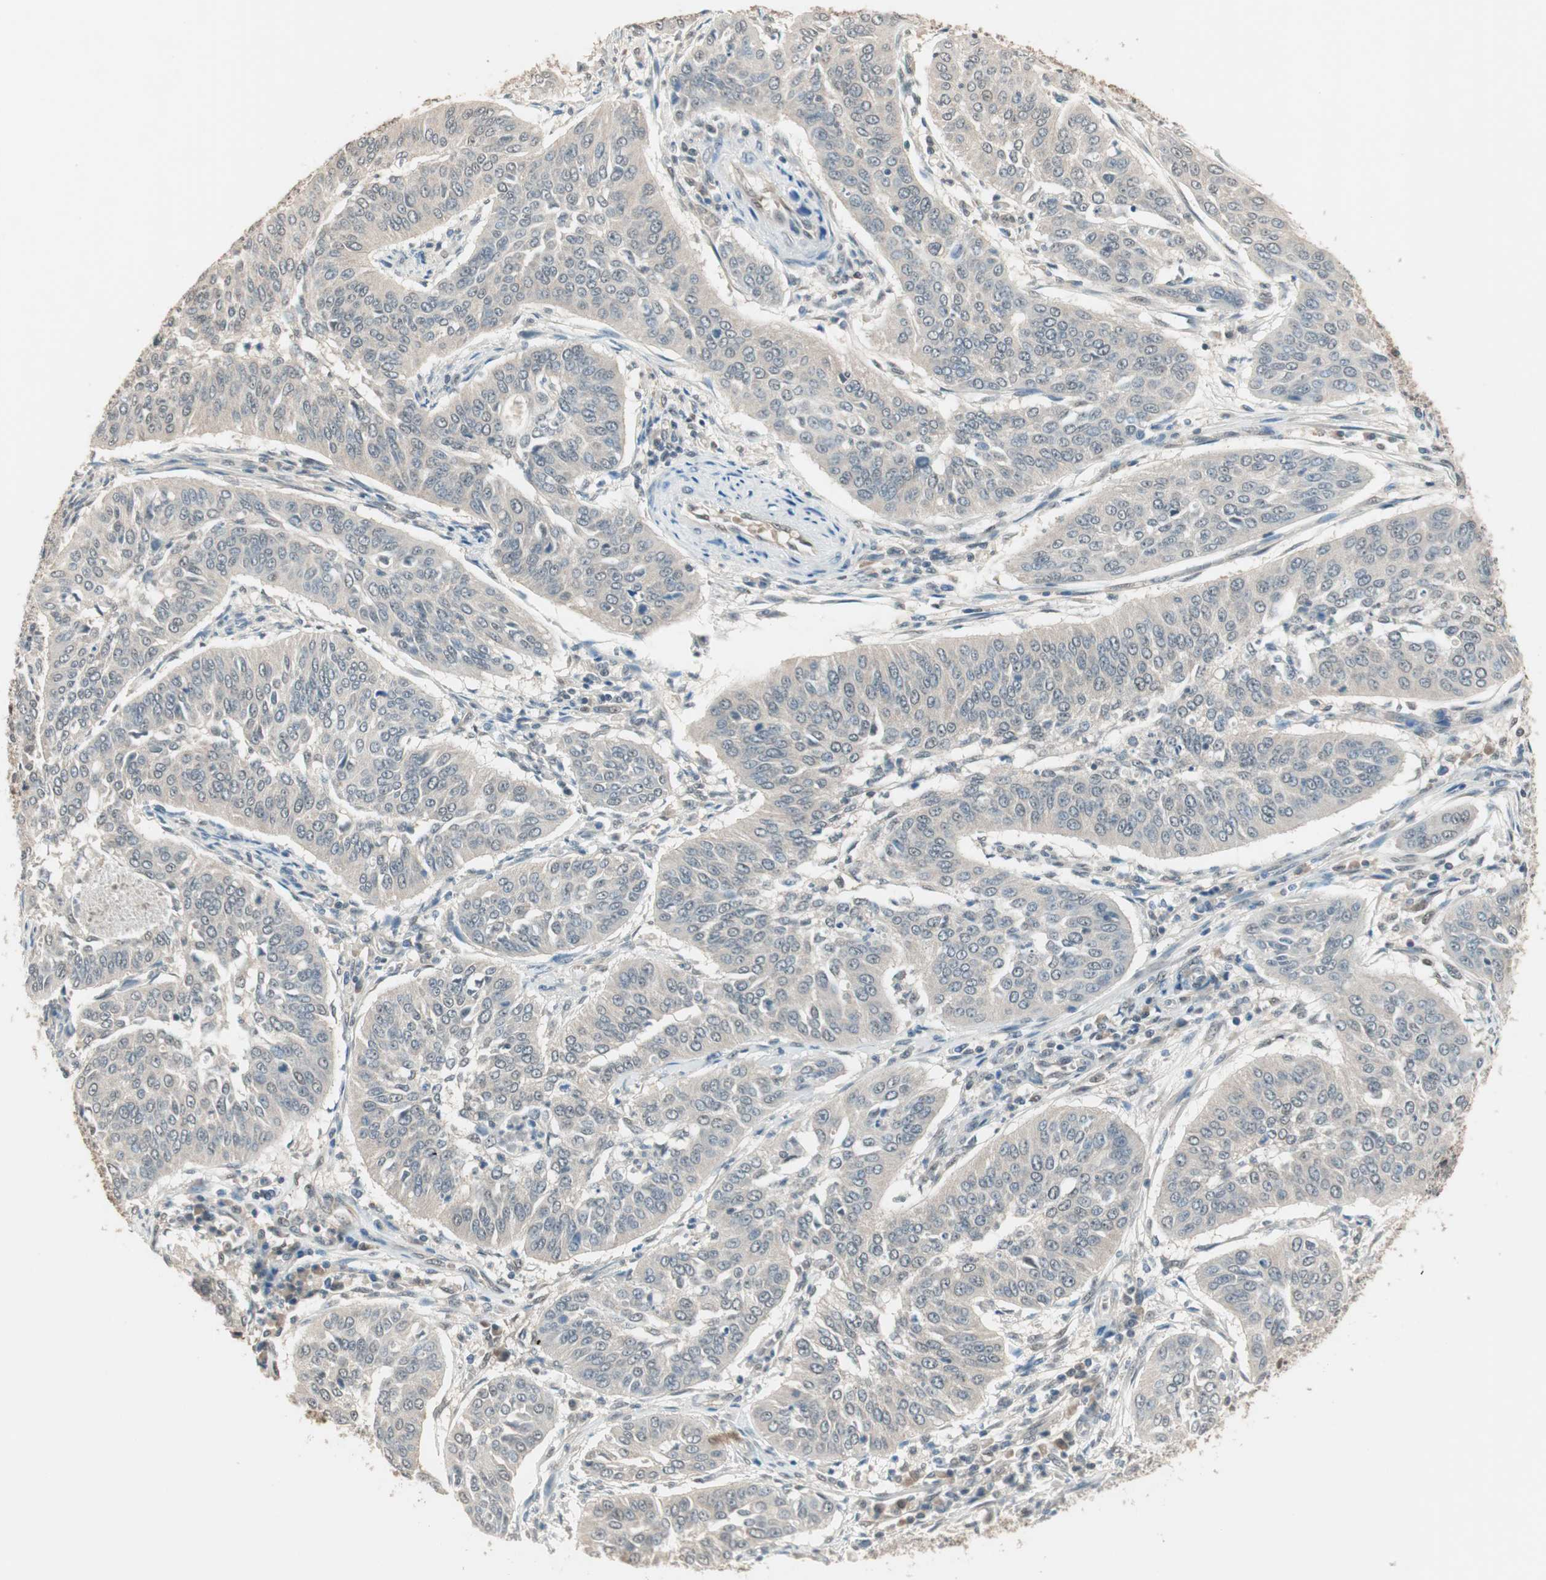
{"staining": {"intensity": "negative", "quantity": "none", "location": "none"}, "tissue": "cervical cancer", "cell_type": "Tumor cells", "image_type": "cancer", "snomed": [{"axis": "morphology", "description": "Normal tissue, NOS"}, {"axis": "morphology", "description": "Squamous cell carcinoma, NOS"}, {"axis": "topography", "description": "Cervix"}], "caption": "Immunohistochemical staining of human cervical squamous cell carcinoma exhibits no significant staining in tumor cells.", "gene": "USP5", "patient": {"sex": "female", "age": 39}}